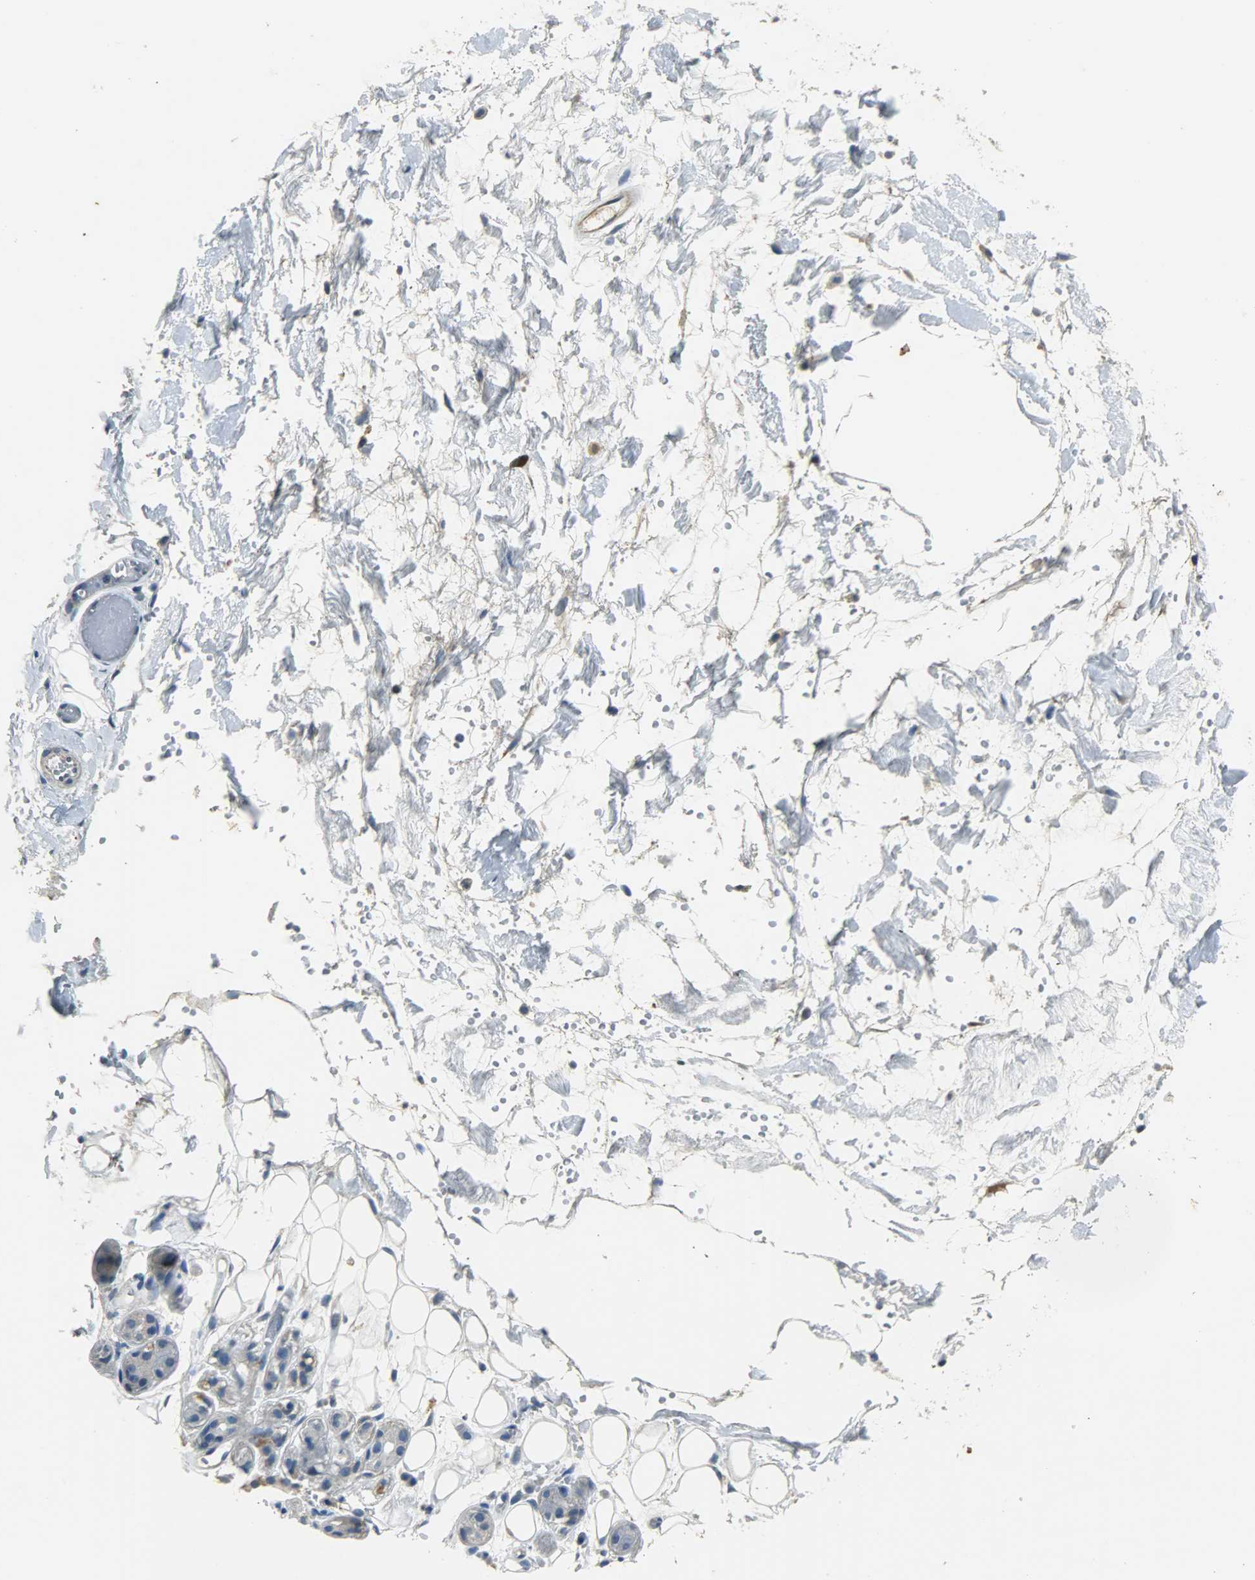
{"staining": {"intensity": "negative", "quantity": "none", "location": "none"}, "tissue": "salivary gland", "cell_type": "Glandular cells", "image_type": "normal", "snomed": [{"axis": "morphology", "description": "Normal tissue, NOS"}, {"axis": "topography", "description": "Salivary gland"}], "caption": "A photomicrograph of human salivary gland is negative for staining in glandular cells.", "gene": "TPX2", "patient": {"sex": "male", "age": 54}}